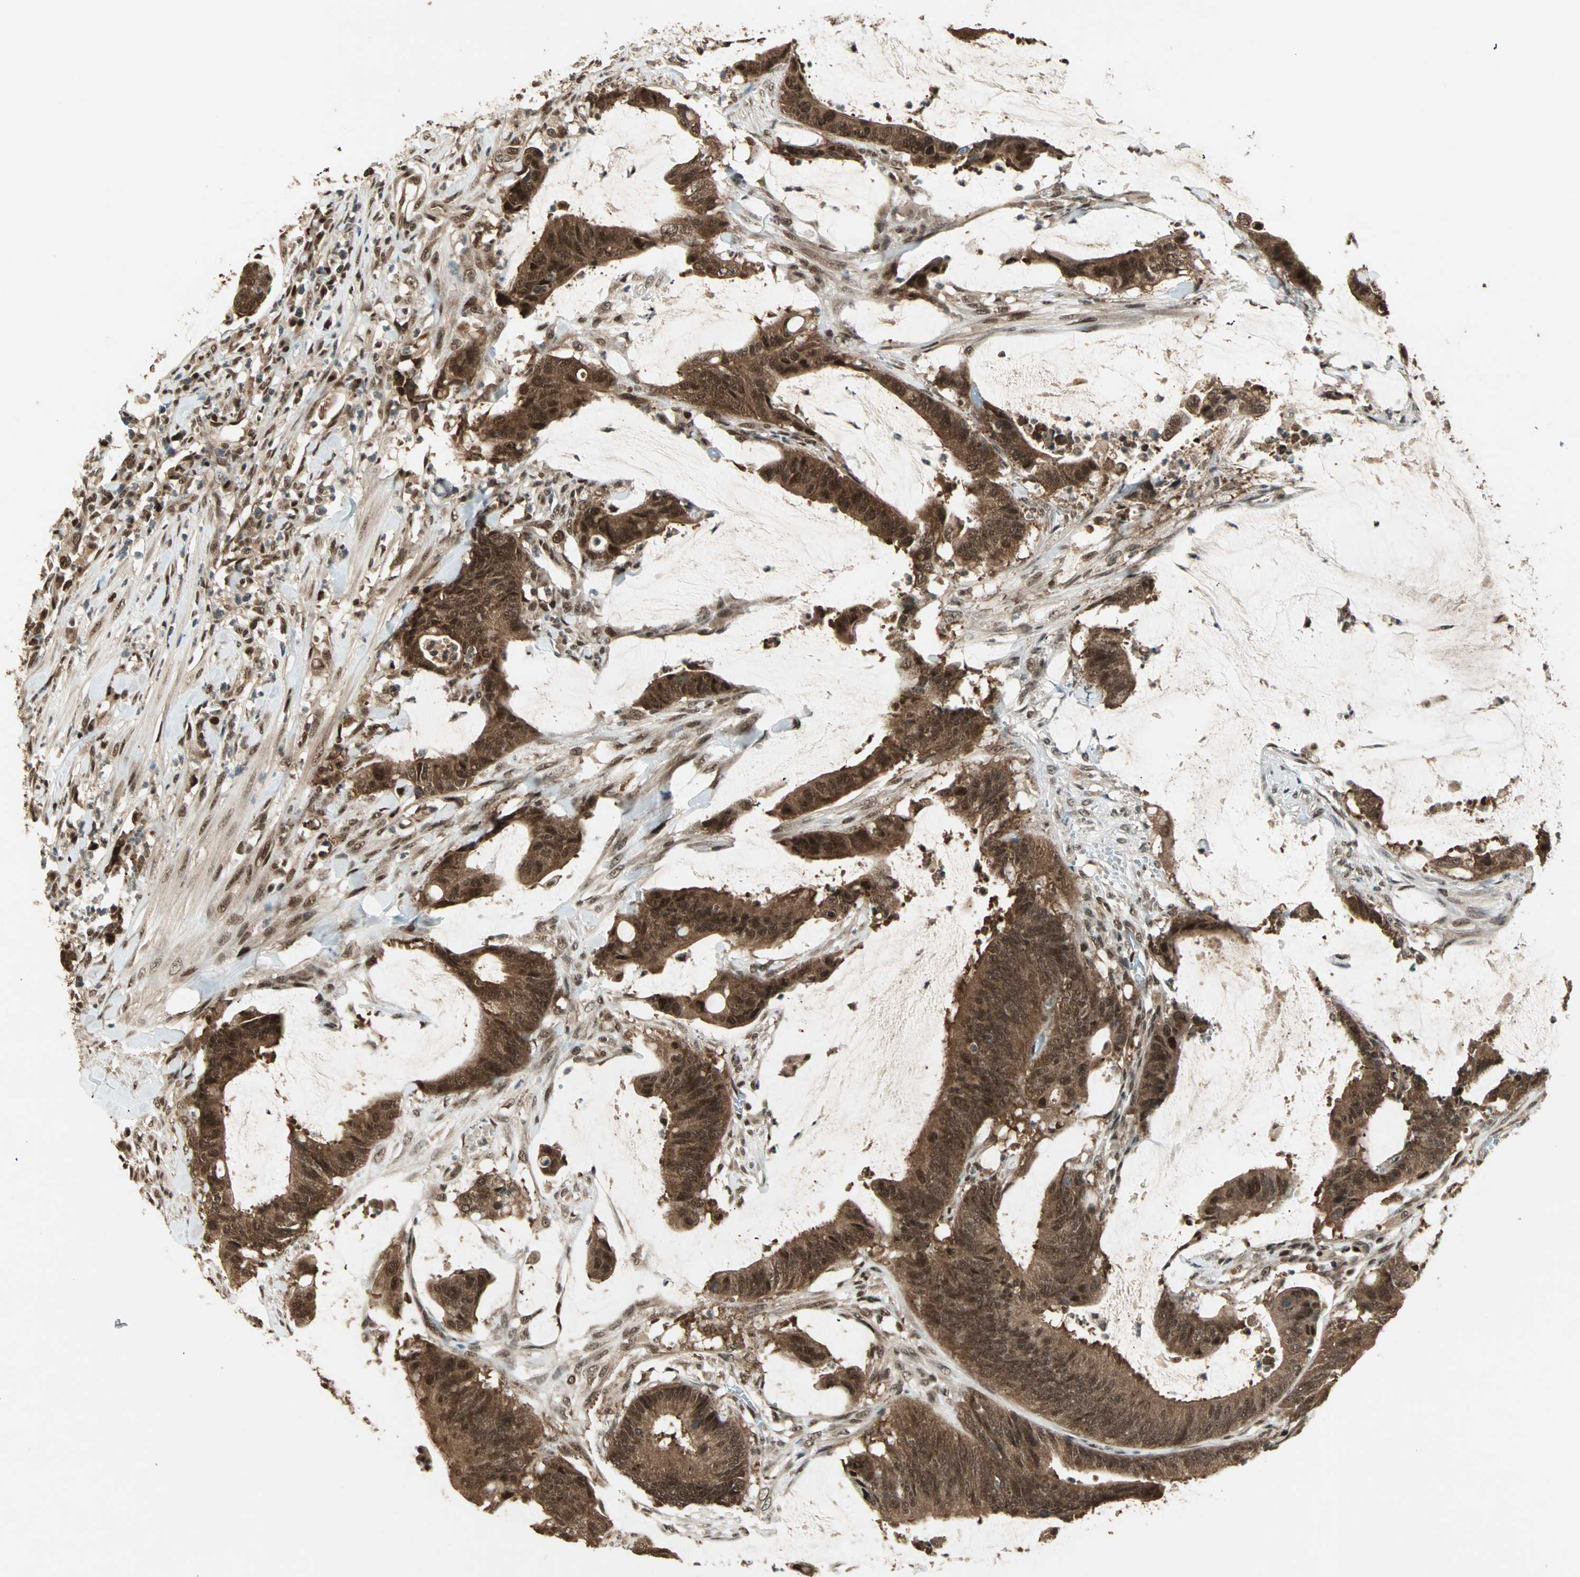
{"staining": {"intensity": "strong", "quantity": ">75%", "location": "cytoplasmic/membranous,nuclear"}, "tissue": "colorectal cancer", "cell_type": "Tumor cells", "image_type": "cancer", "snomed": [{"axis": "morphology", "description": "Adenocarcinoma, NOS"}, {"axis": "topography", "description": "Rectum"}], "caption": "This is an image of immunohistochemistry staining of colorectal adenocarcinoma, which shows strong positivity in the cytoplasmic/membranous and nuclear of tumor cells.", "gene": "ZNF44", "patient": {"sex": "female", "age": 66}}